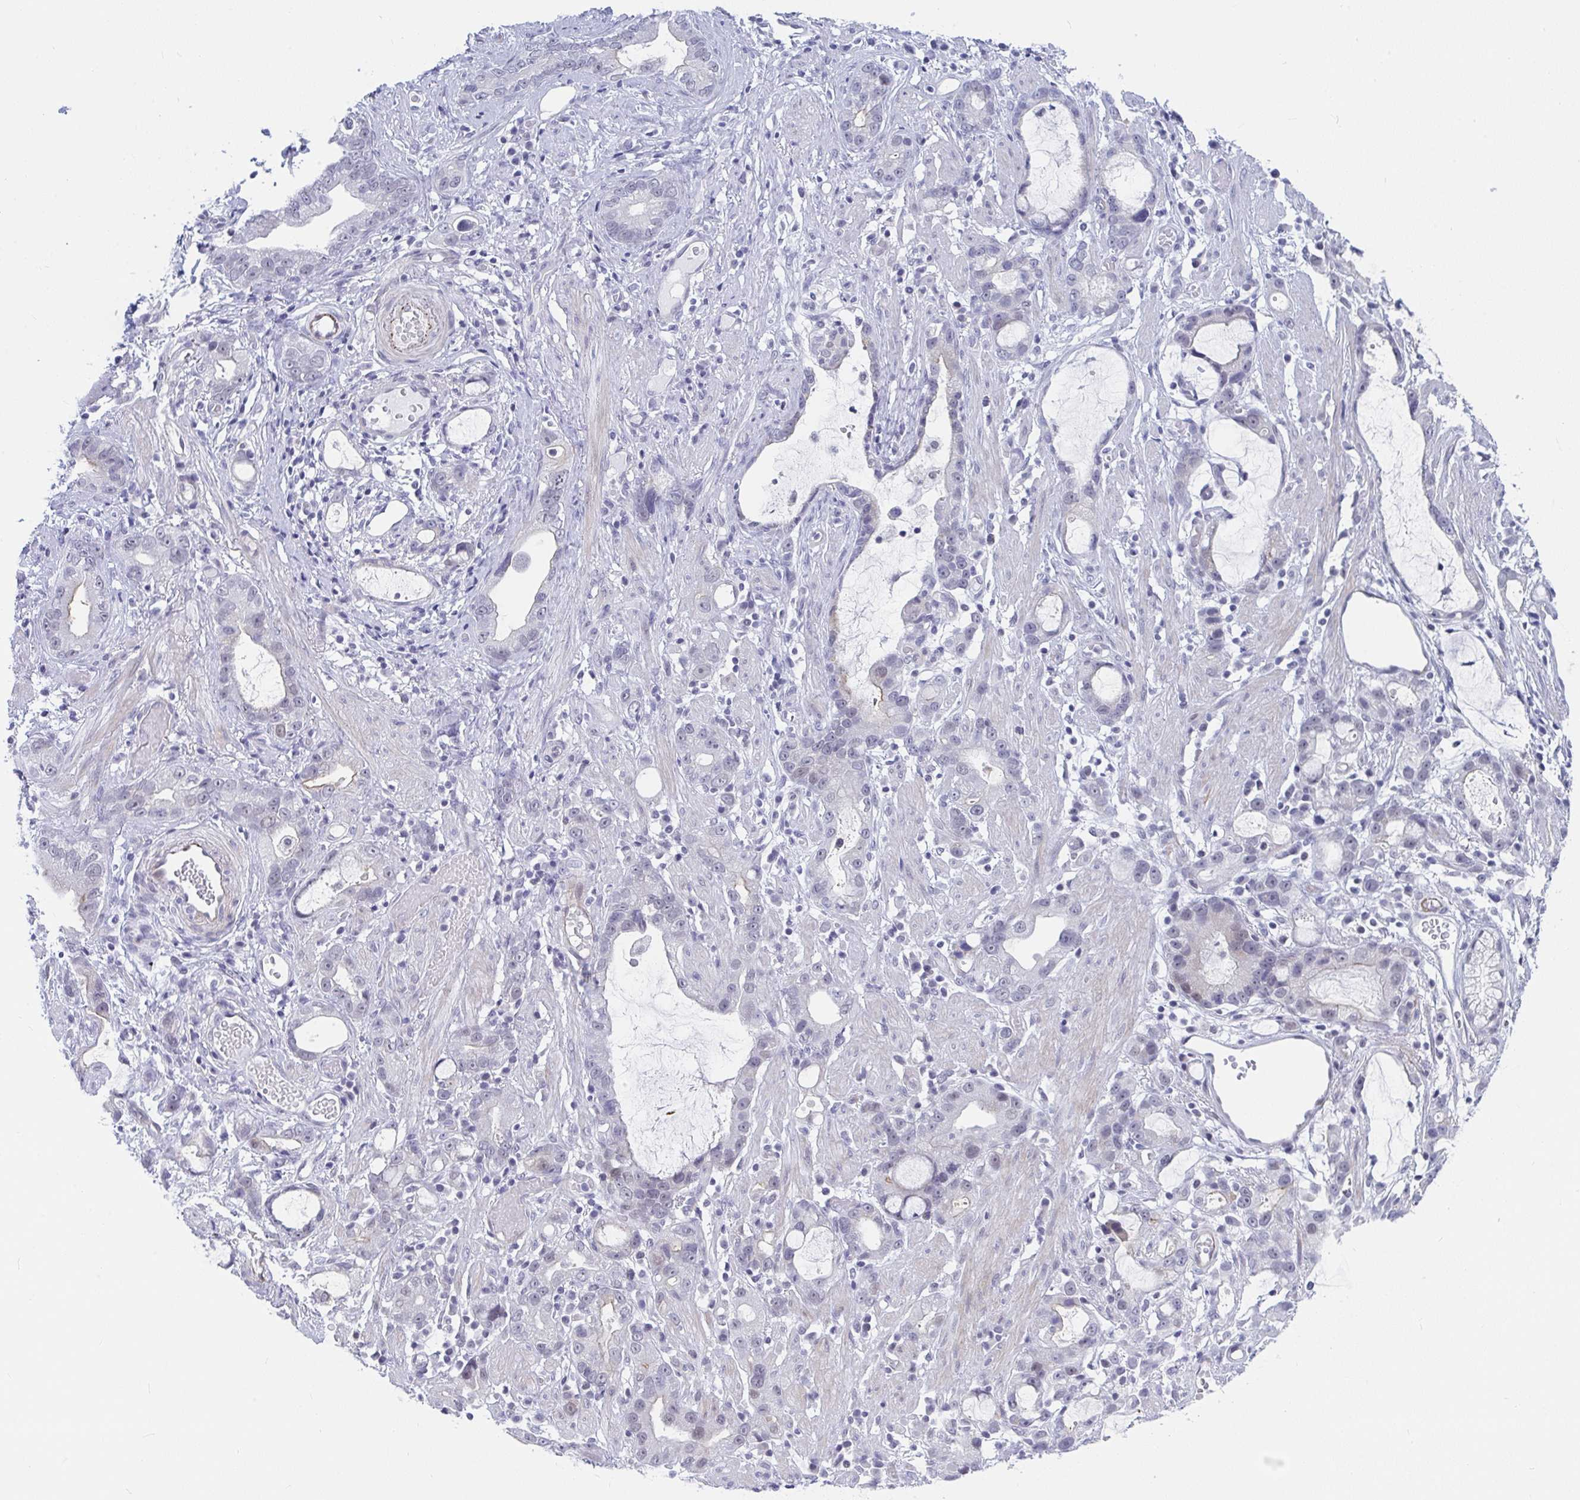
{"staining": {"intensity": "weak", "quantity": "25%-75%", "location": "nuclear"}, "tissue": "stomach cancer", "cell_type": "Tumor cells", "image_type": "cancer", "snomed": [{"axis": "morphology", "description": "Adenocarcinoma, NOS"}, {"axis": "topography", "description": "Stomach"}], "caption": "Protein expression analysis of stomach adenocarcinoma reveals weak nuclear staining in approximately 25%-75% of tumor cells.", "gene": "DAOA", "patient": {"sex": "male", "age": 55}}